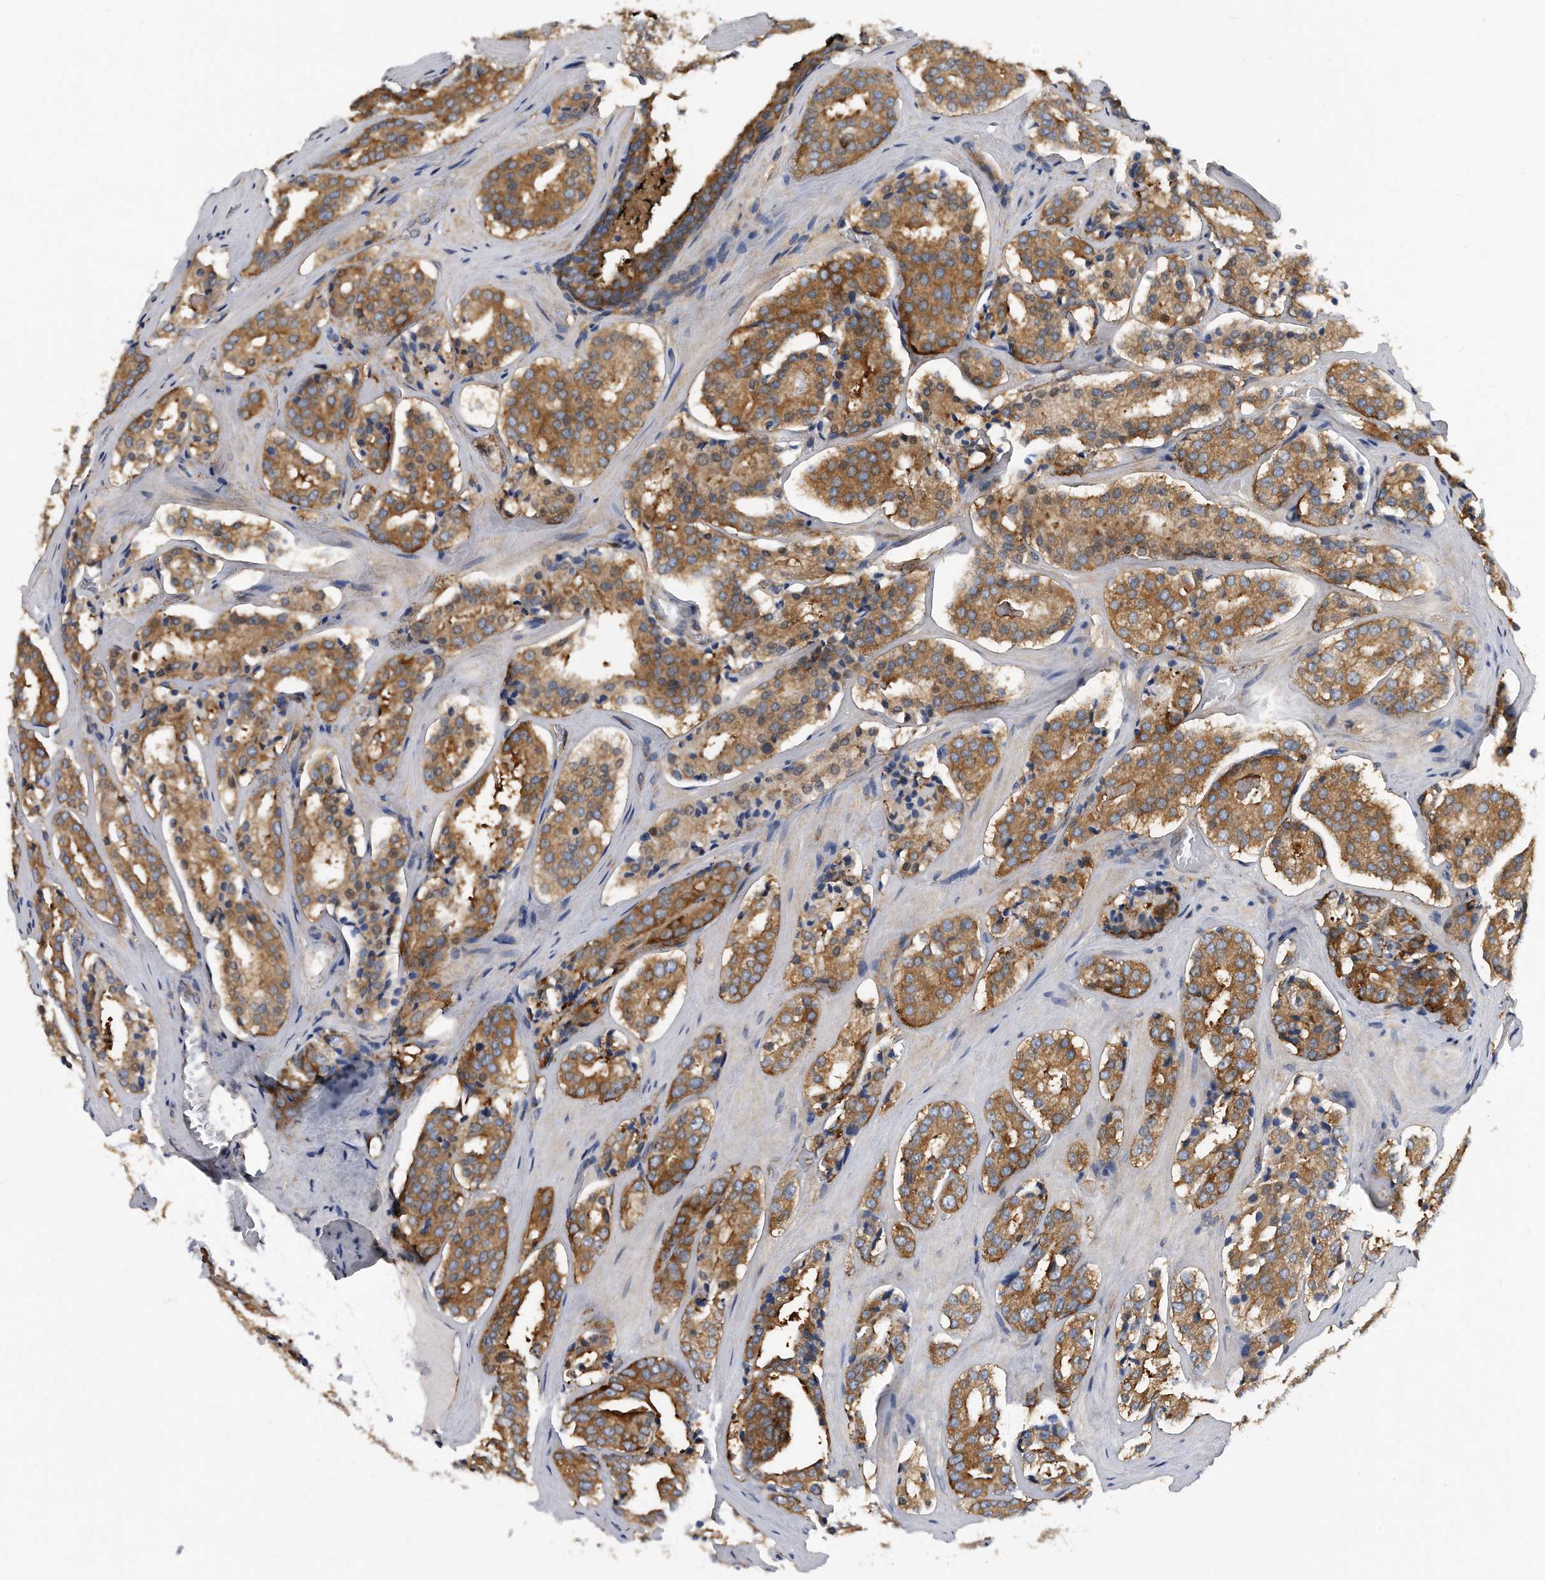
{"staining": {"intensity": "moderate", "quantity": ">75%", "location": "cytoplasmic/membranous"}, "tissue": "prostate cancer", "cell_type": "Tumor cells", "image_type": "cancer", "snomed": [{"axis": "morphology", "description": "Adenocarcinoma, High grade"}, {"axis": "topography", "description": "Prostate"}], "caption": "Protein analysis of prostate cancer tissue demonstrates moderate cytoplasmic/membranous staining in about >75% of tumor cells.", "gene": "ATG5", "patient": {"sex": "male", "age": 60}}